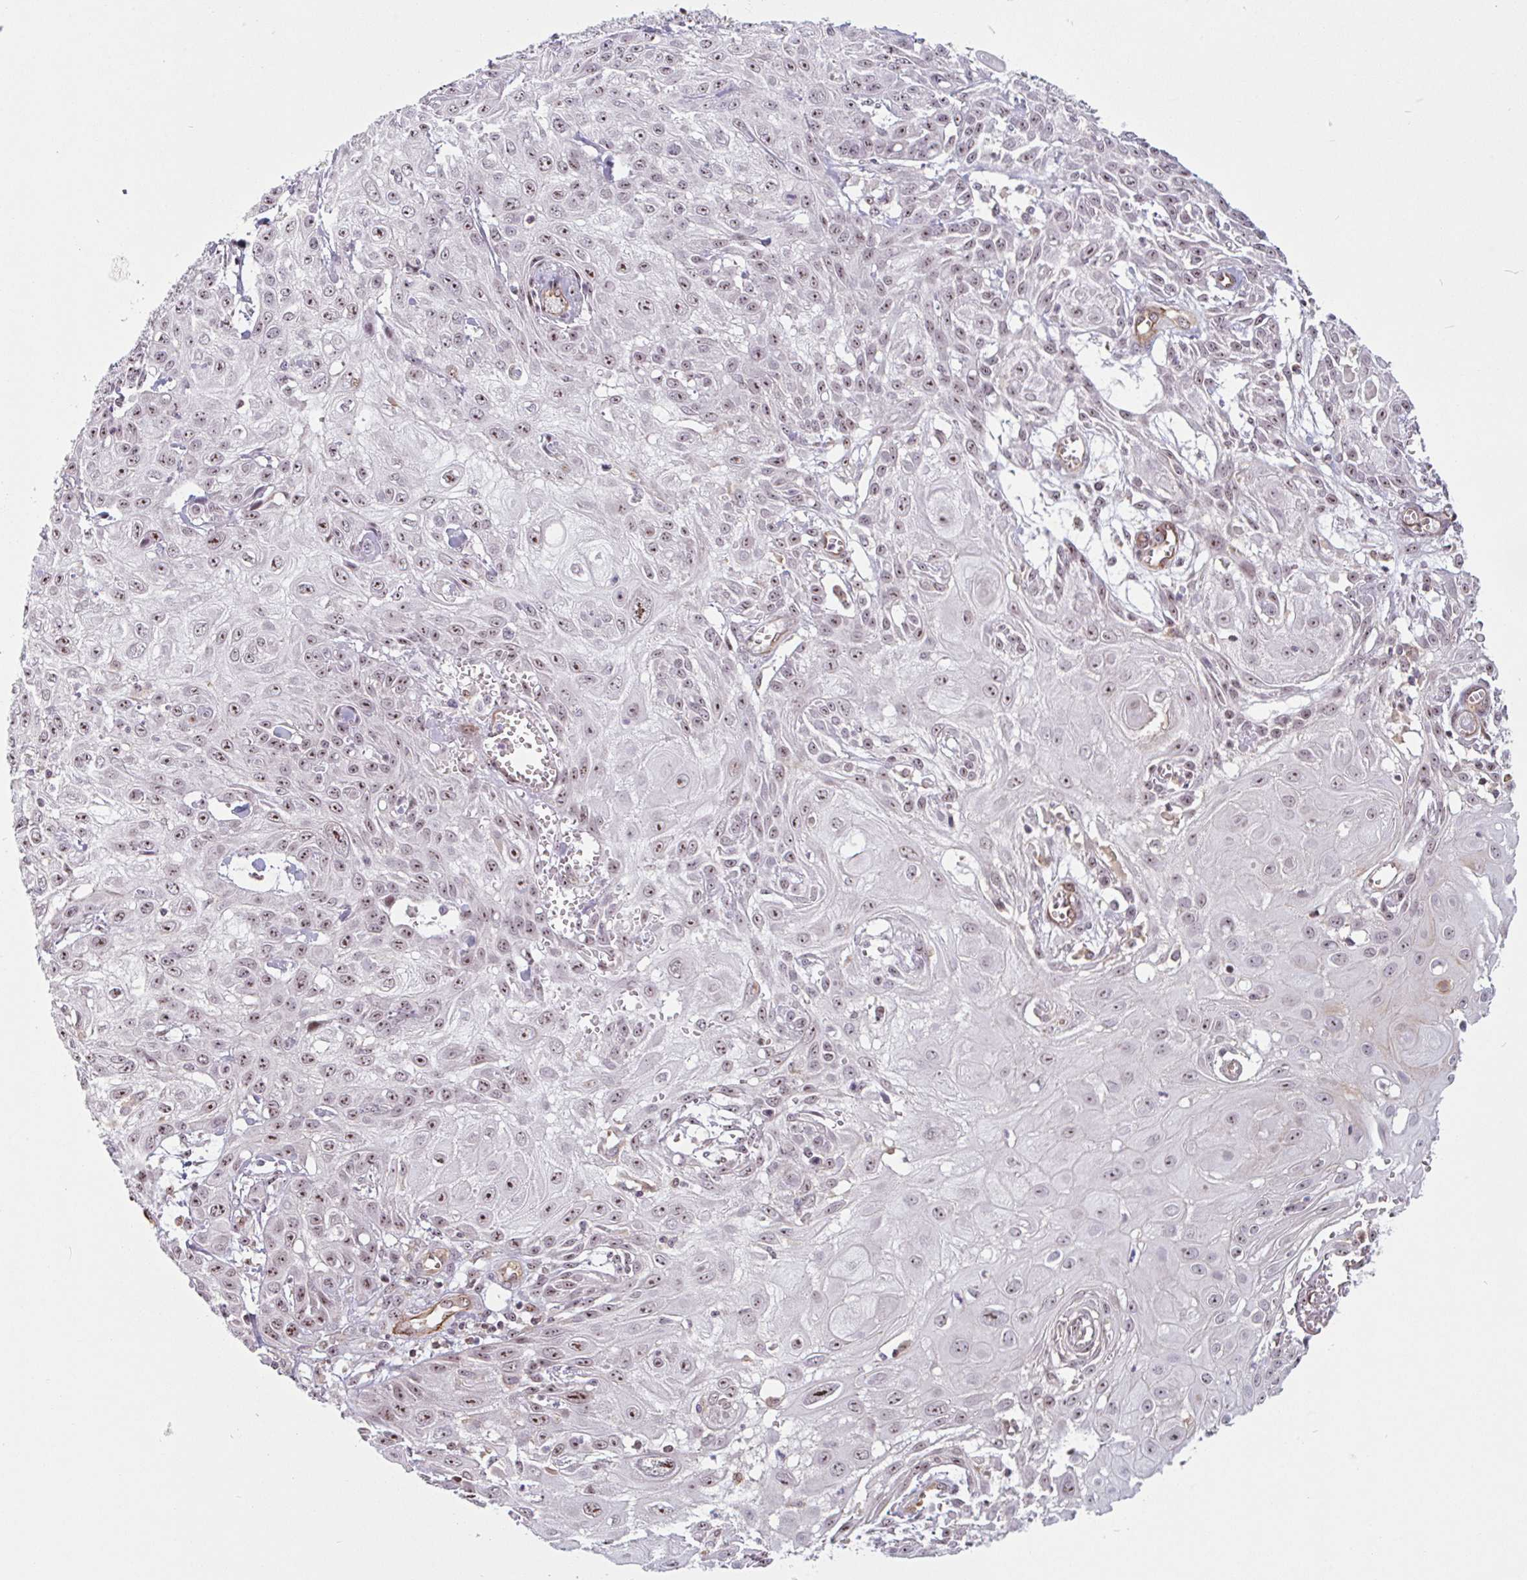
{"staining": {"intensity": "moderate", "quantity": "25%-75%", "location": "nuclear"}, "tissue": "skin cancer", "cell_type": "Tumor cells", "image_type": "cancer", "snomed": [{"axis": "morphology", "description": "Squamous cell carcinoma, NOS"}, {"axis": "topography", "description": "Skin"}, {"axis": "topography", "description": "Vulva"}], "caption": "Protein staining shows moderate nuclear staining in approximately 25%-75% of tumor cells in skin cancer (squamous cell carcinoma). (DAB IHC with brightfield microscopy, high magnification).", "gene": "ZNF689", "patient": {"sex": "female", "age": 71}}